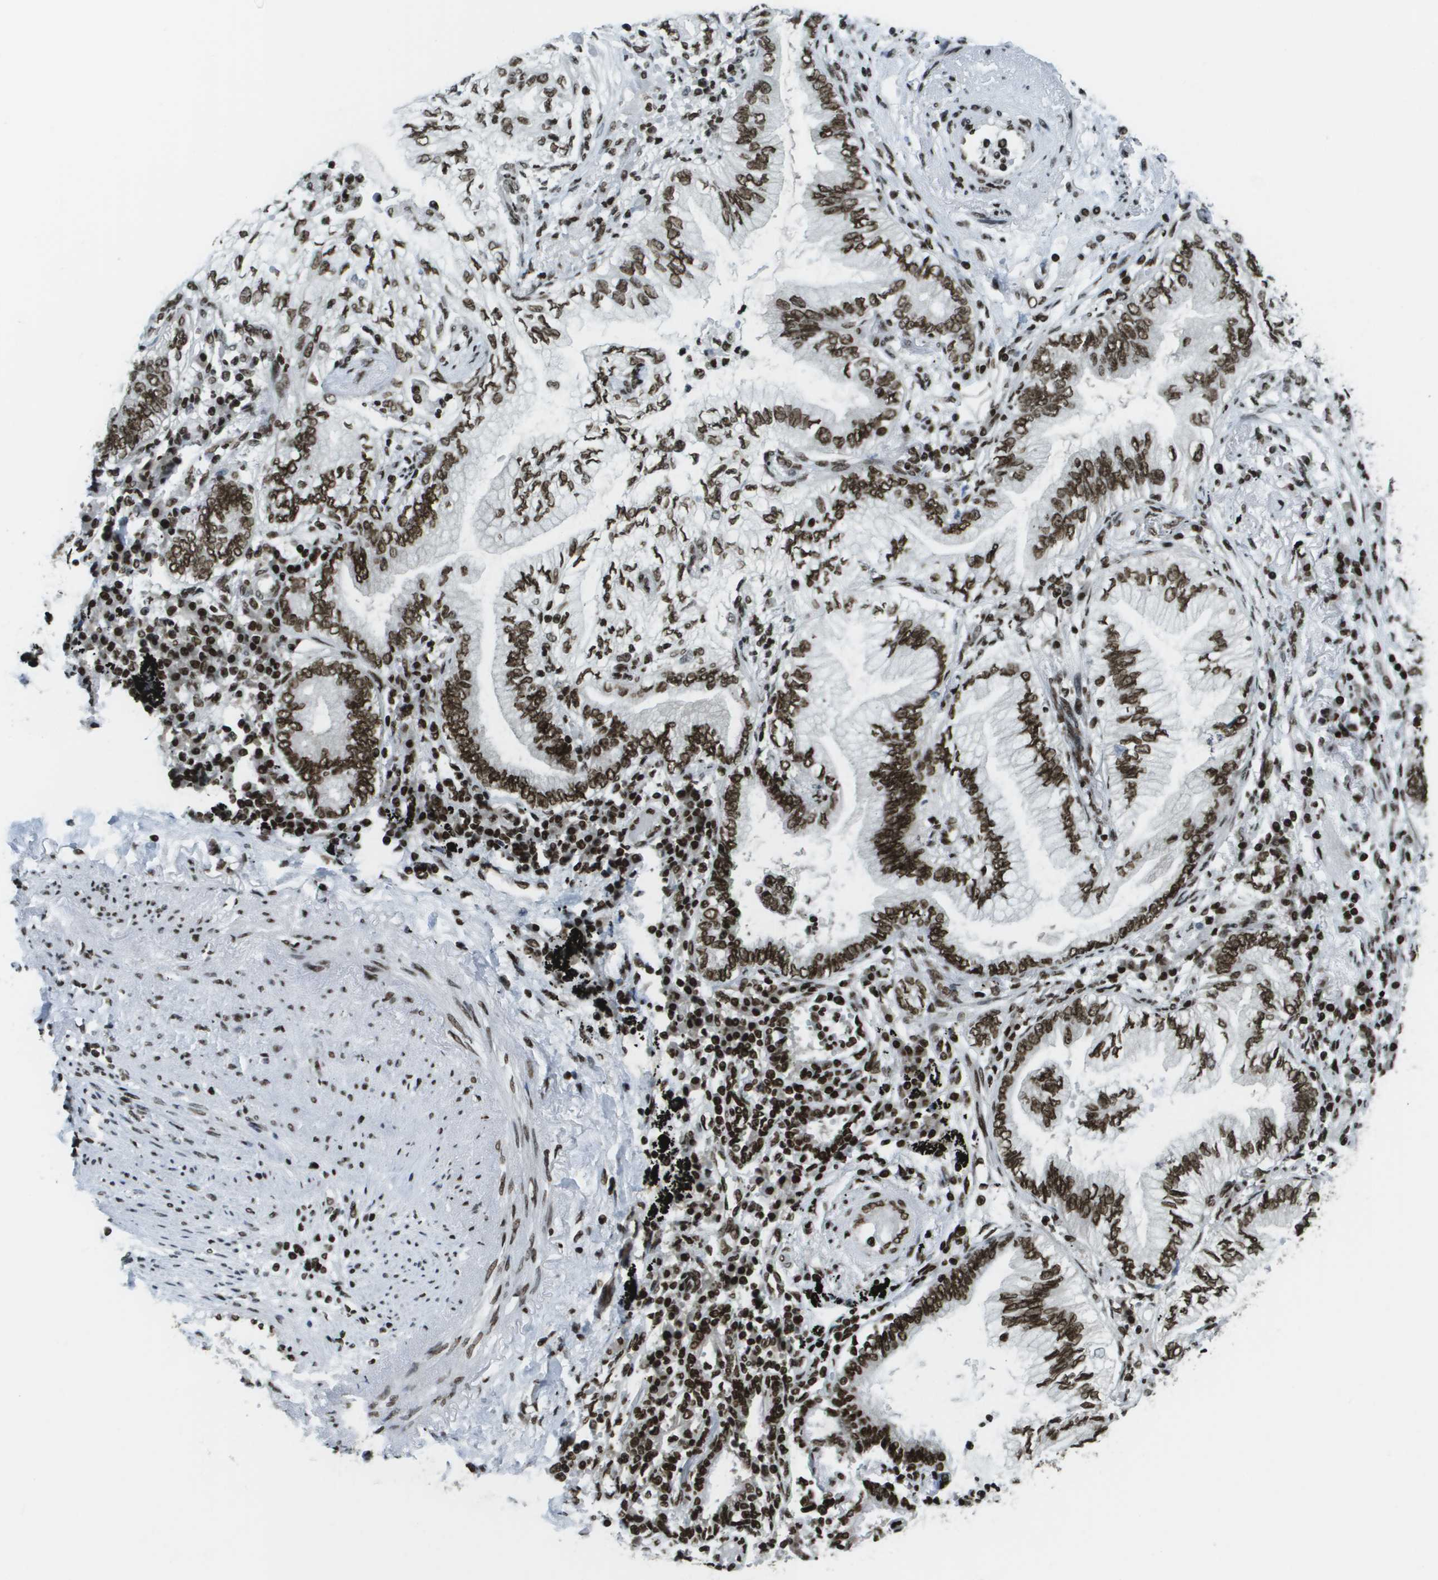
{"staining": {"intensity": "strong", "quantity": ">75%", "location": "nuclear"}, "tissue": "lung cancer", "cell_type": "Tumor cells", "image_type": "cancer", "snomed": [{"axis": "morphology", "description": "Normal tissue, NOS"}, {"axis": "morphology", "description": "Adenocarcinoma, NOS"}, {"axis": "topography", "description": "Bronchus"}, {"axis": "topography", "description": "Lung"}], "caption": "Brown immunohistochemical staining in lung cancer (adenocarcinoma) shows strong nuclear expression in about >75% of tumor cells. The staining was performed using DAB, with brown indicating positive protein expression. Nuclei are stained blue with hematoxylin.", "gene": "GLYR1", "patient": {"sex": "female", "age": 70}}